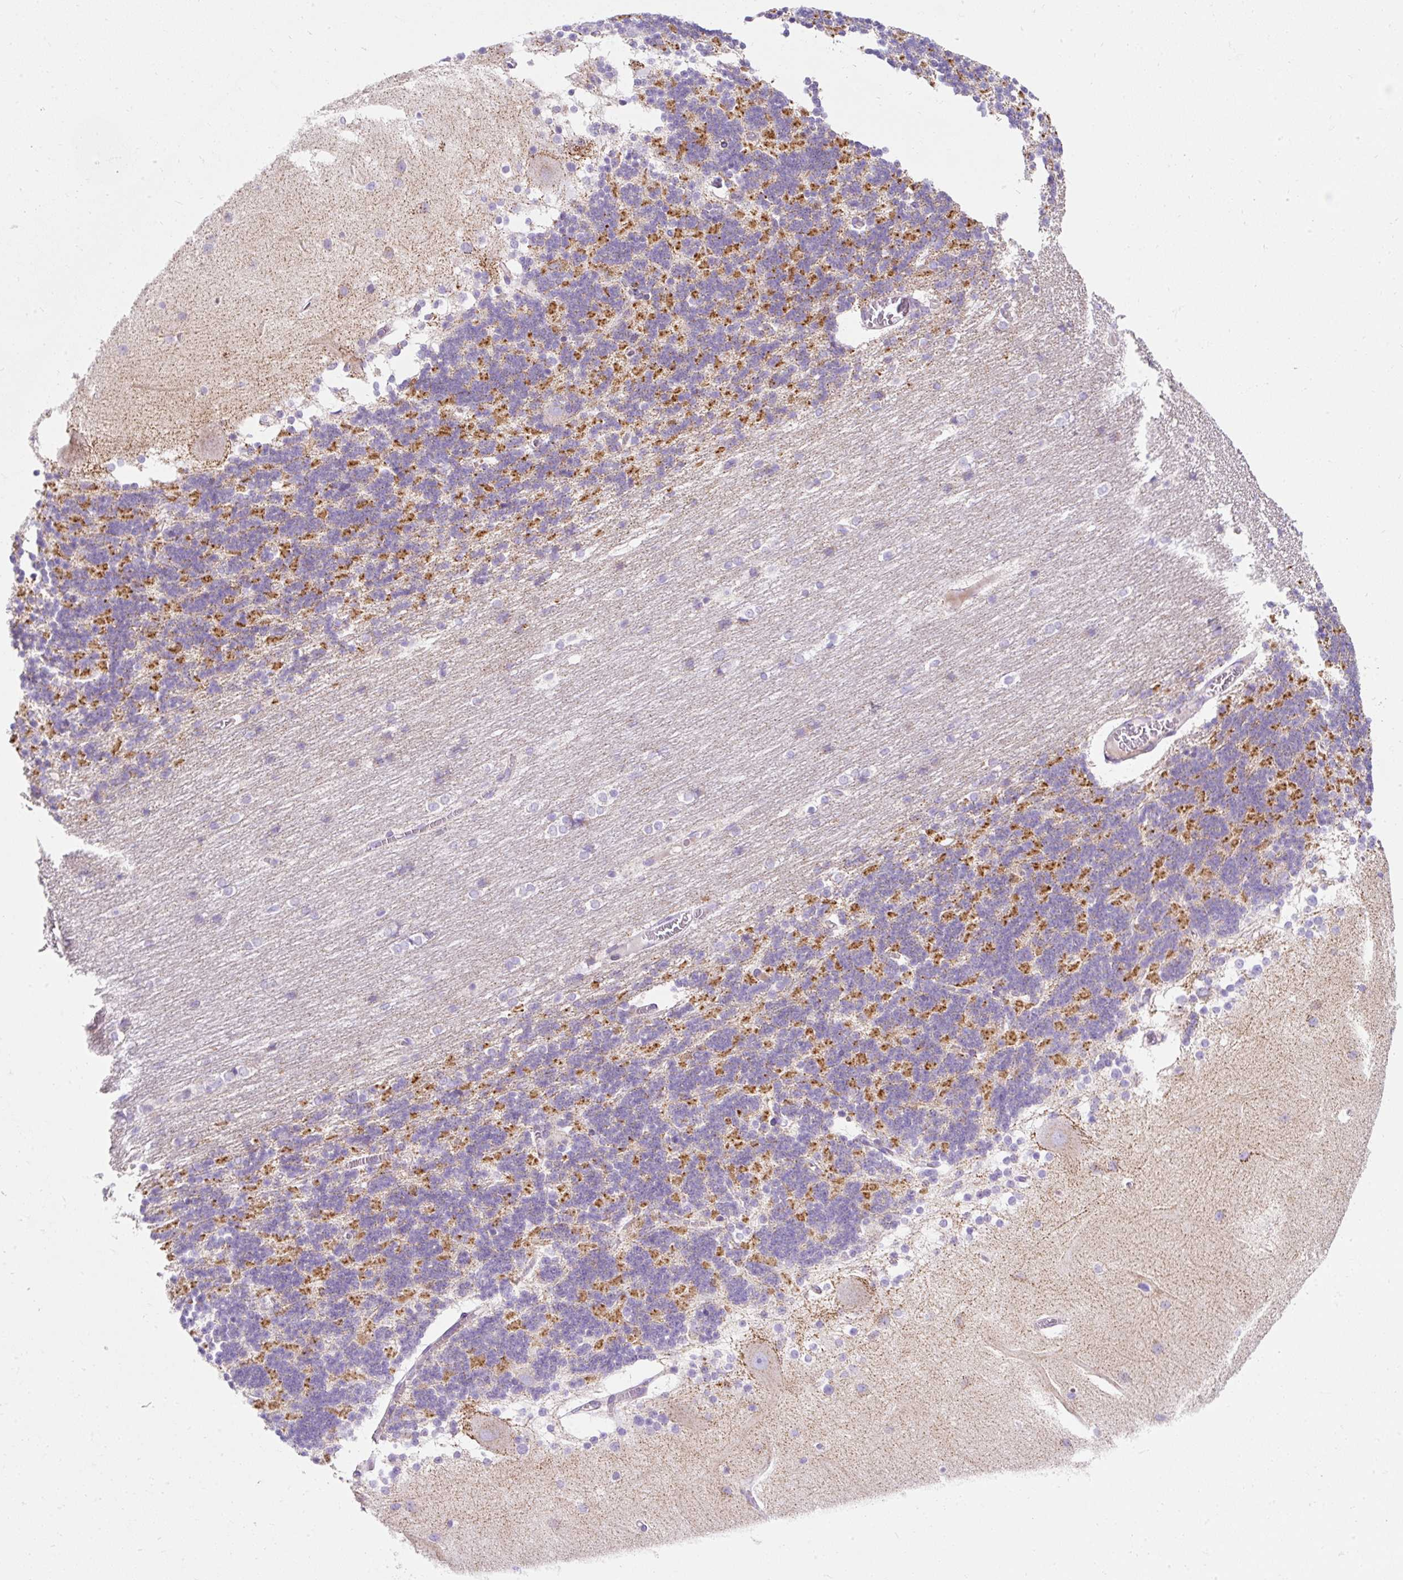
{"staining": {"intensity": "moderate", "quantity": "25%-75%", "location": "cytoplasmic/membranous"}, "tissue": "cerebellum", "cell_type": "Cells in granular layer", "image_type": "normal", "snomed": [{"axis": "morphology", "description": "Normal tissue, NOS"}, {"axis": "topography", "description": "Cerebellum"}], "caption": "IHC (DAB) staining of benign human cerebellum demonstrates moderate cytoplasmic/membranous protein expression in approximately 25%-75% of cells in granular layer.", "gene": "PLPP2", "patient": {"sex": "female", "age": 54}}